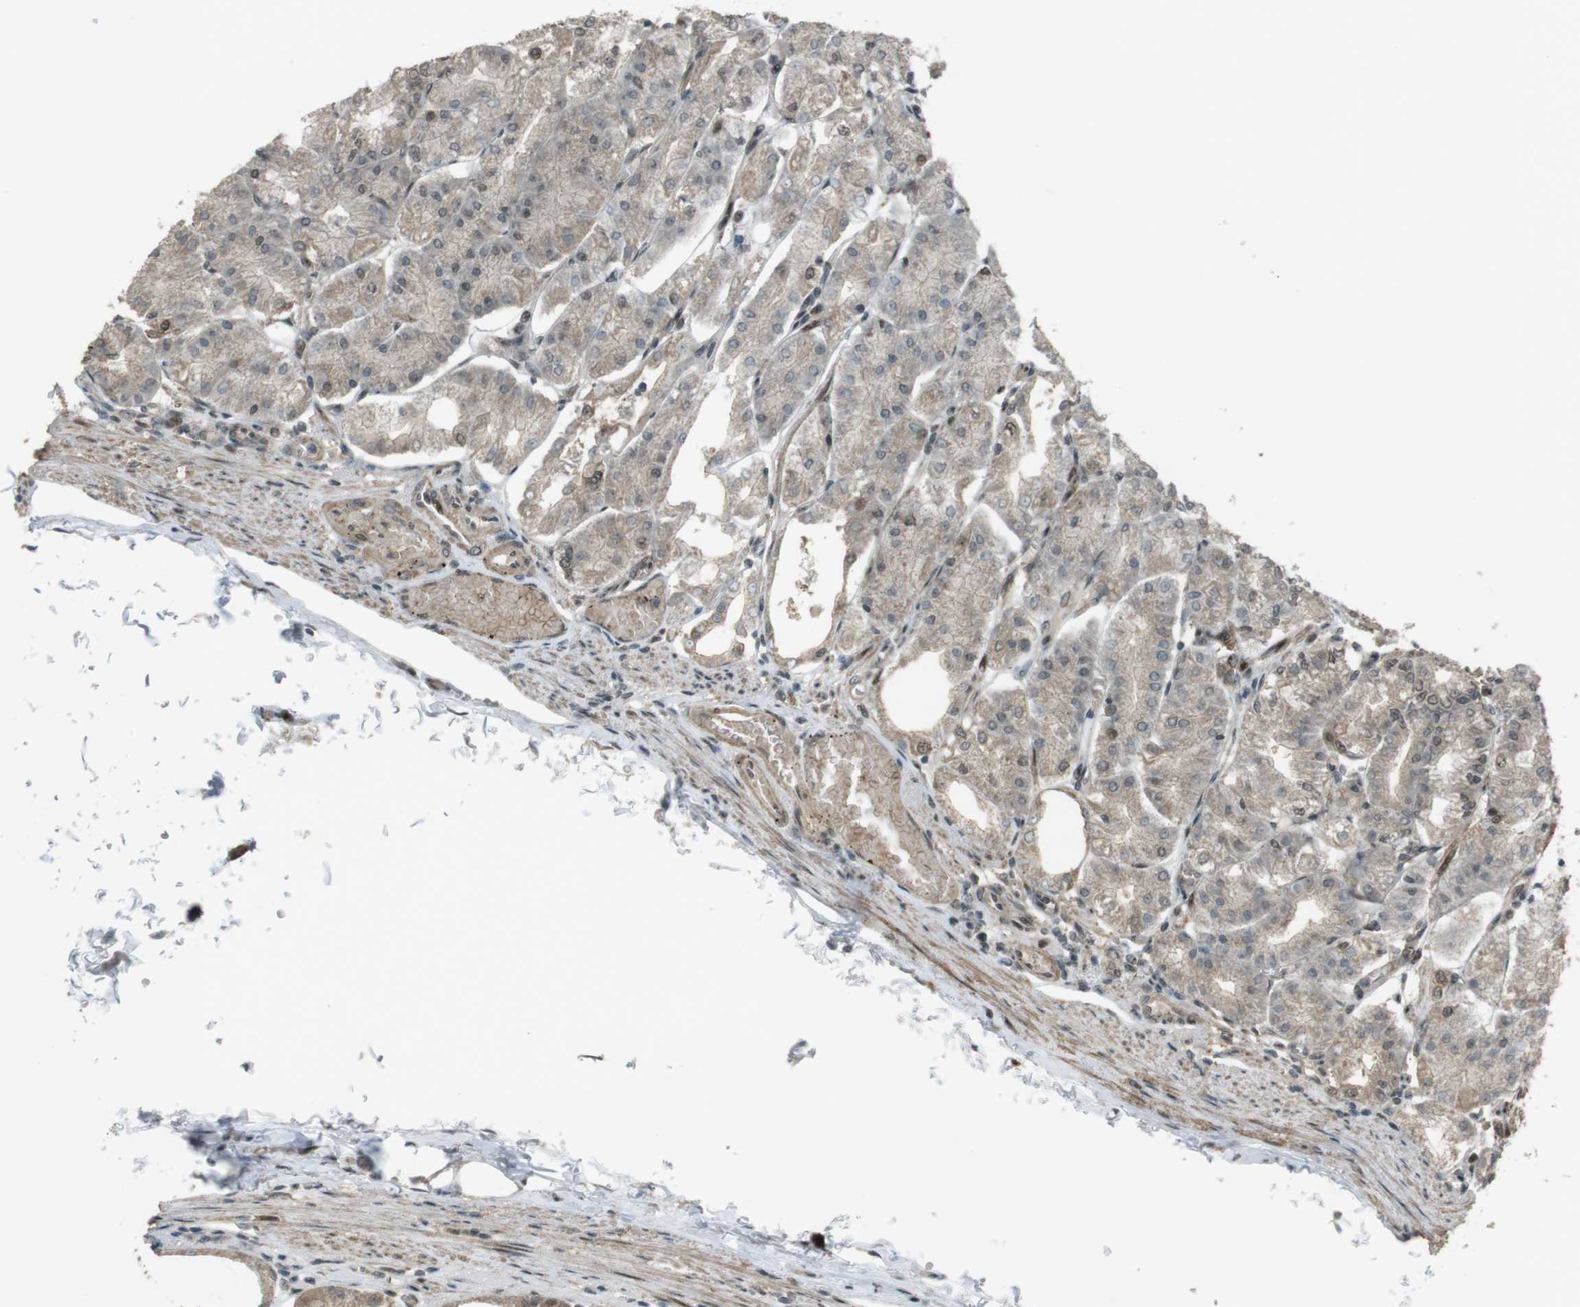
{"staining": {"intensity": "moderate", "quantity": ">75%", "location": "cytoplasmic/membranous,nuclear"}, "tissue": "stomach", "cell_type": "Glandular cells", "image_type": "normal", "snomed": [{"axis": "morphology", "description": "Normal tissue, NOS"}, {"axis": "topography", "description": "Stomach, lower"}], "caption": "About >75% of glandular cells in benign stomach exhibit moderate cytoplasmic/membranous,nuclear protein expression as visualized by brown immunohistochemical staining.", "gene": "SLITRK5", "patient": {"sex": "male", "age": 71}}